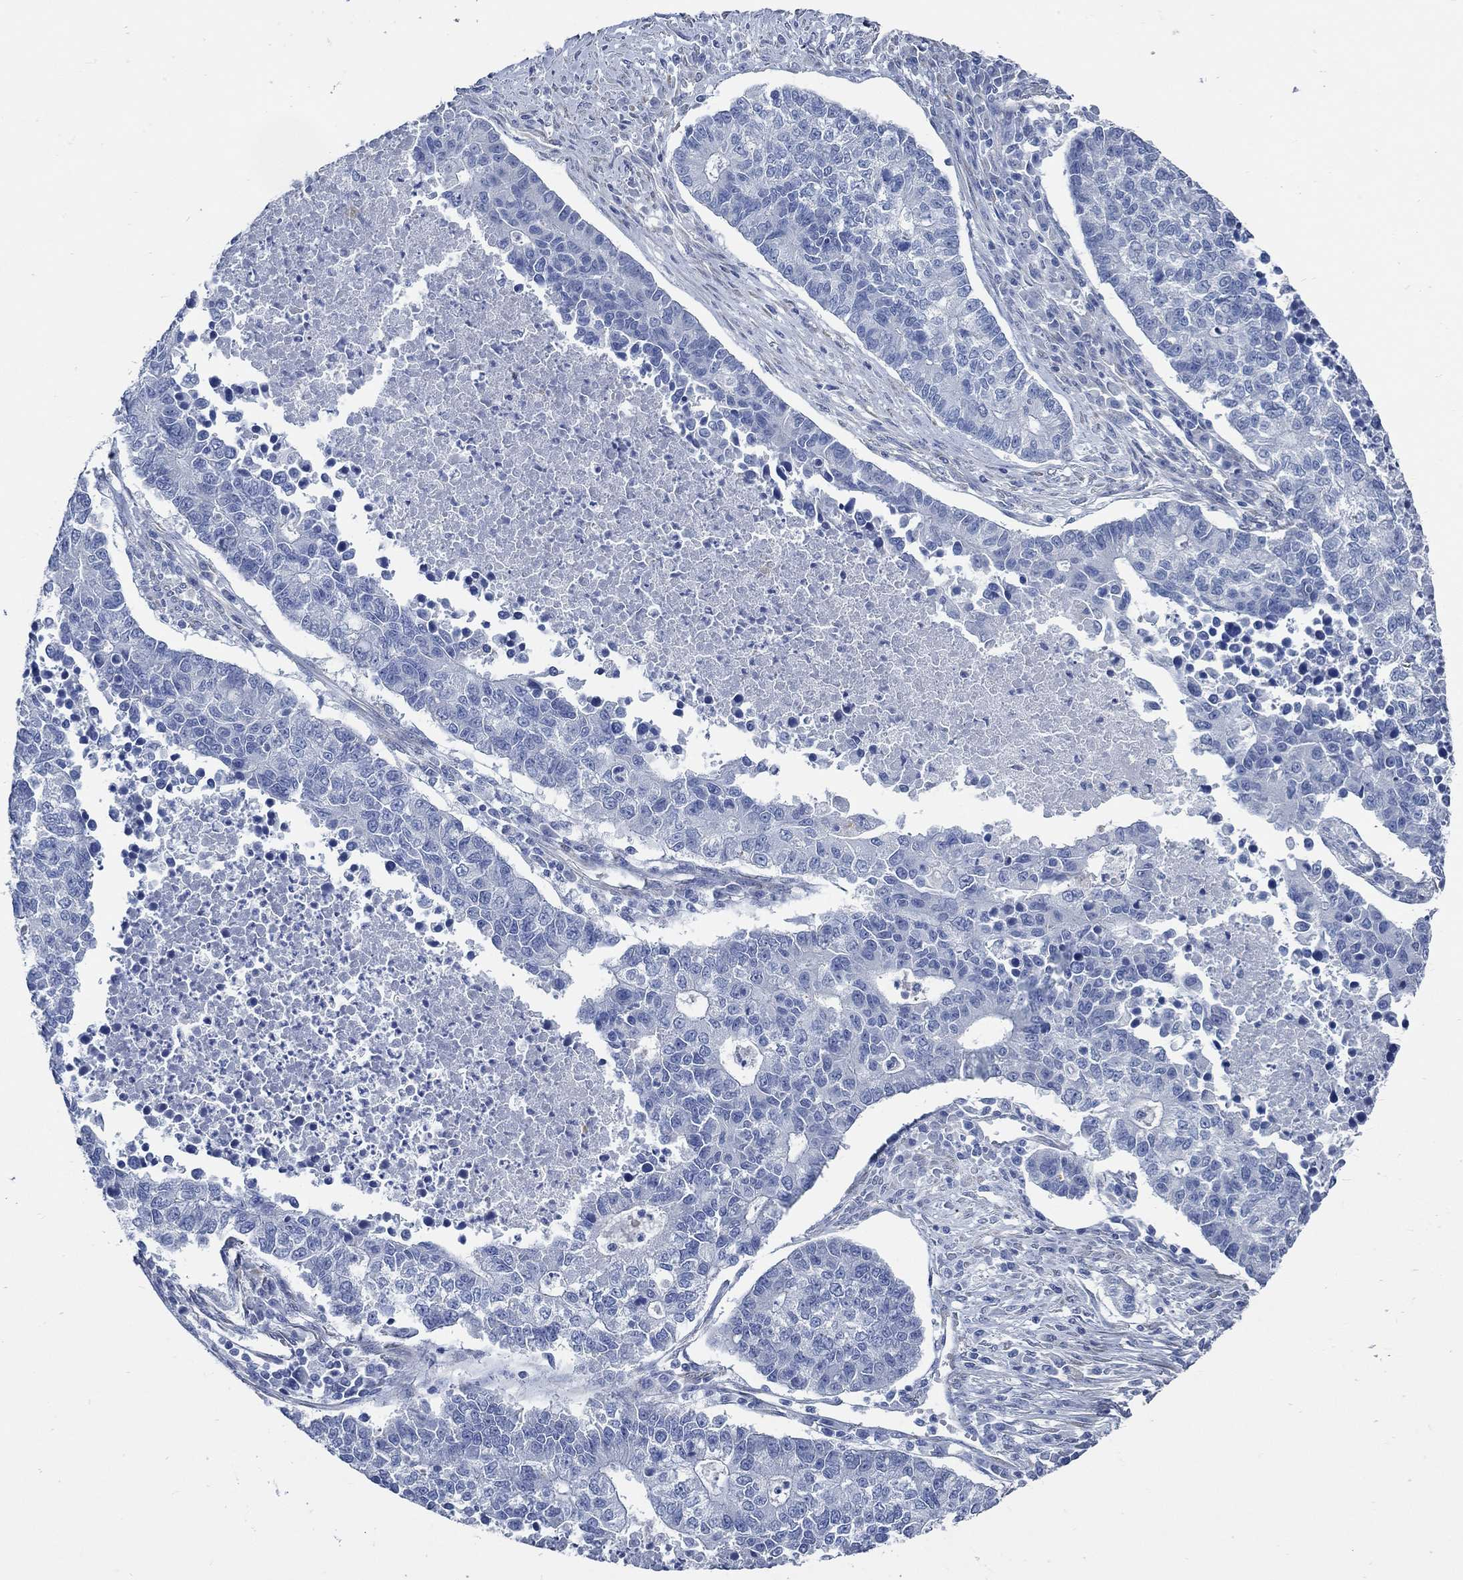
{"staining": {"intensity": "negative", "quantity": "none", "location": "none"}, "tissue": "lung cancer", "cell_type": "Tumor cells", "image_type": "cancer", "snomed": [{"axis": "morphology", "description": "Adenocarcinoma, NOS"}, {"axis": "topography", "description": "Lung"}], "caption": "High magnification brightfield microscopy of lung cancer stained with DAB (3,3'-diaminobenzidine) (brown) and counterstained with hematoxylin (blue): tumor cells show no significant staining.", "gene": "HECW2", "patient": {"sex": "male", "age": 57}}